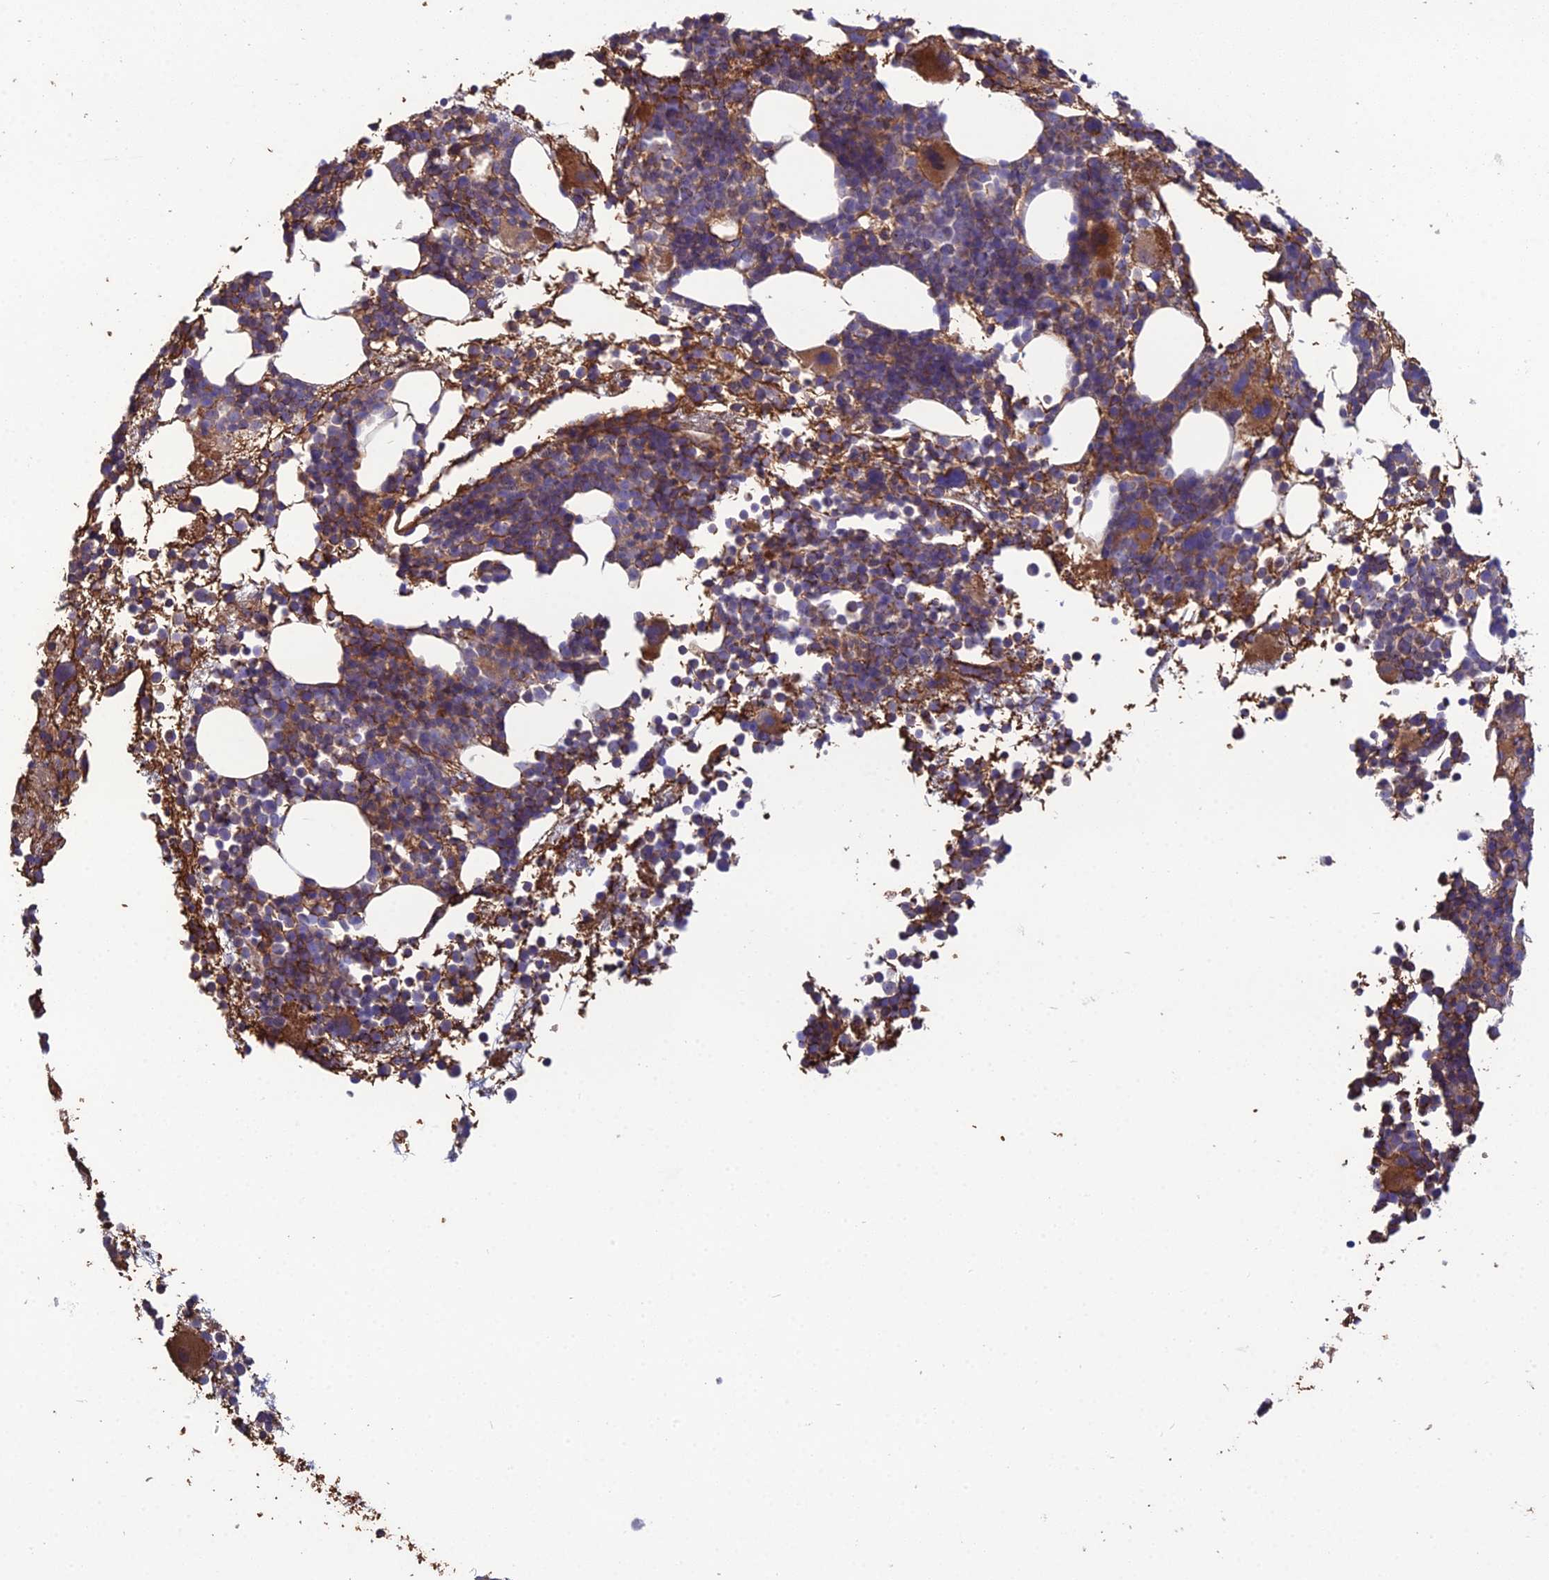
{"staining": {"intensity": "moderate", "quantity": "25%-75%", "location": "cytoplasmic/membranous"}, "tissue": "bone marrow", "cell_type": "Hematopoietic cells", "image_type": "normal", "snomed": [{"axis": "morphology", "description": "Normal tissue, NOS"}, {"axis": "topography", "description": "Bone marrow"}], "caption": "This photomicrograph exhibits immunohistochemistry (IHC) staining of normal human bone marrow, with medium moderate cytoplasmic/membranous expression in approximately 25%-75% of hematopoietic cells.", "gene": "GALR2", "patient": {"sex": "female", "age": 57}}